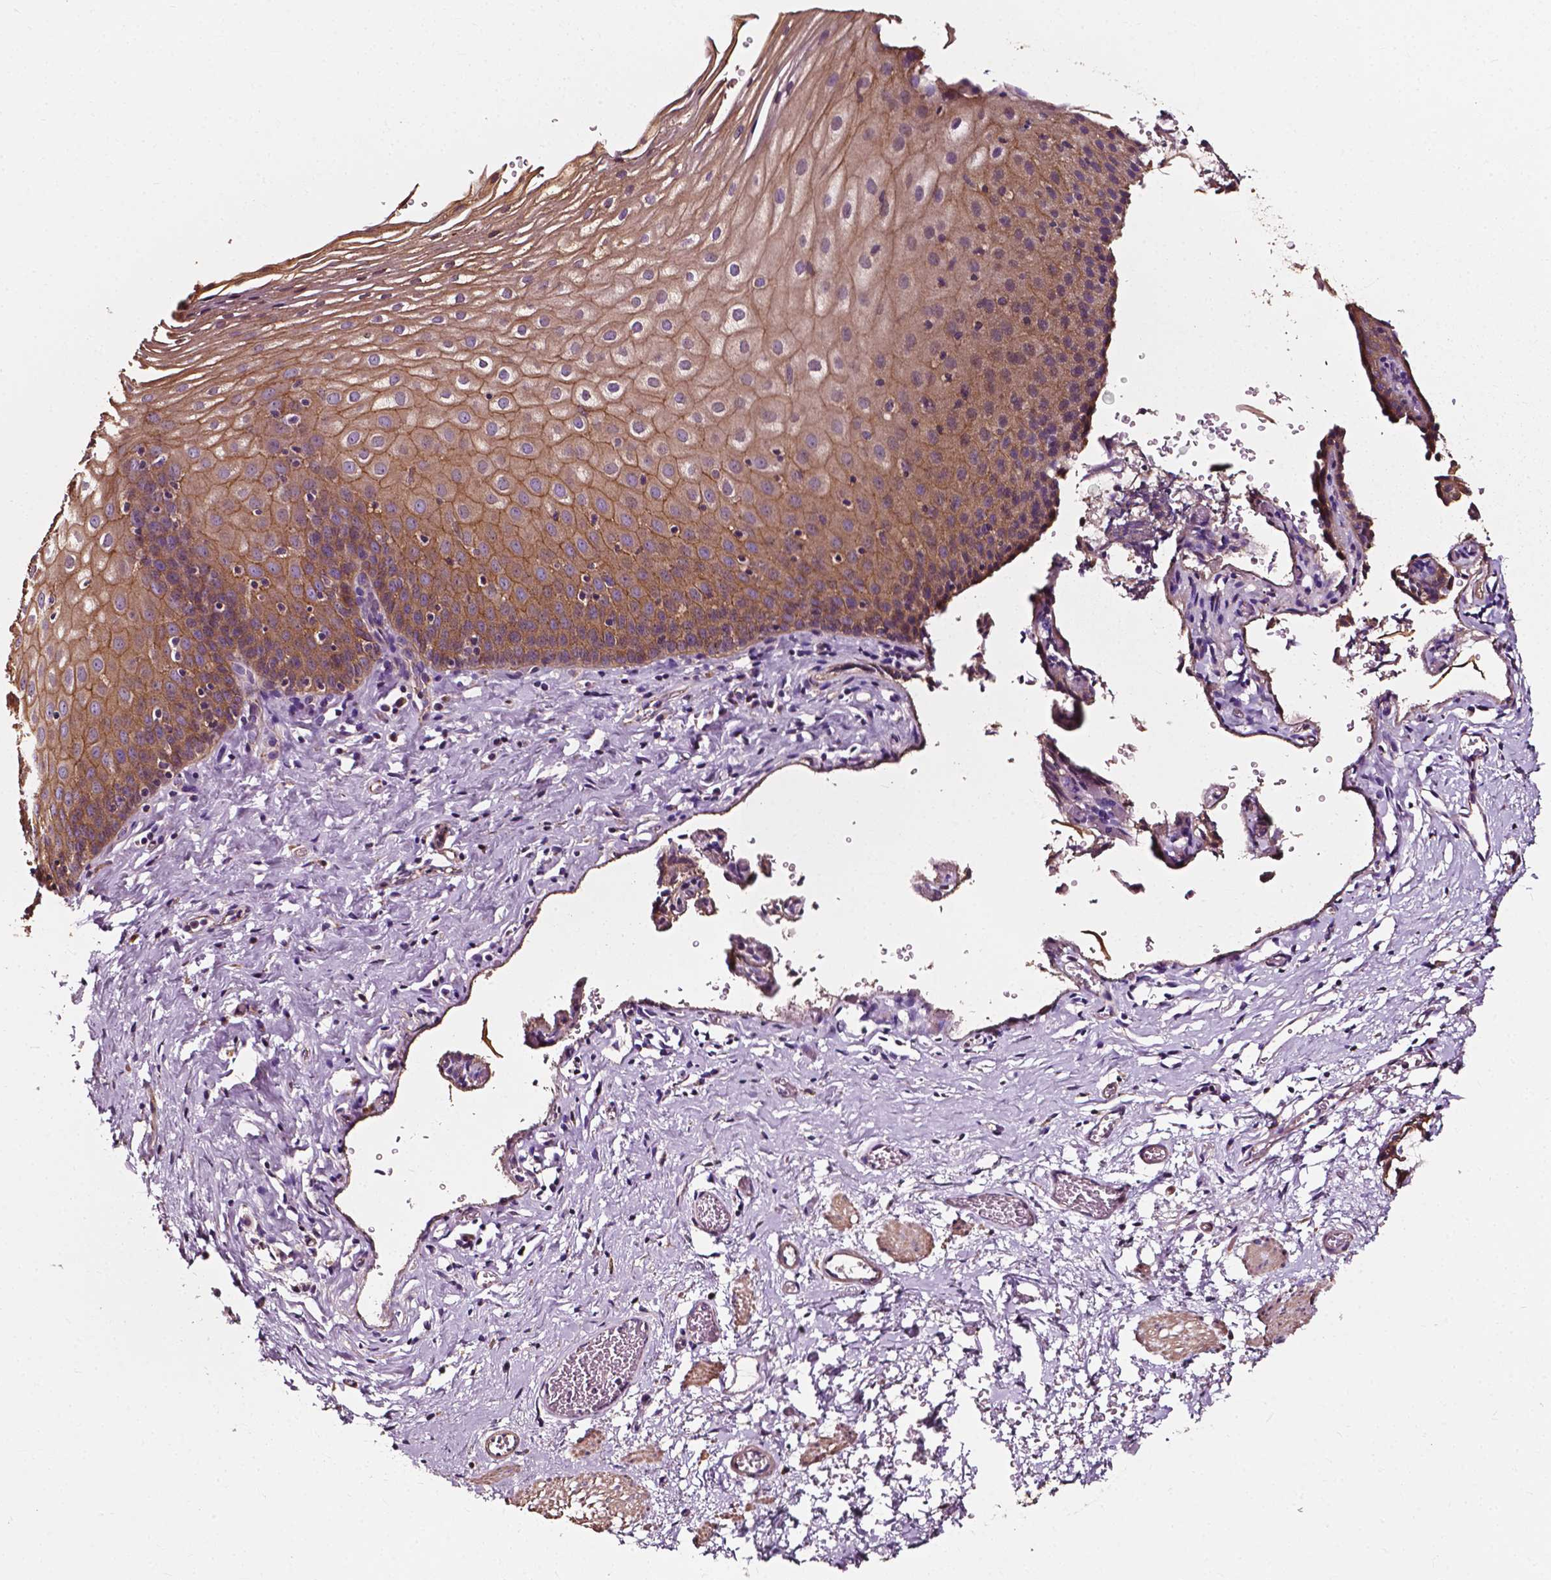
{"staining": {"intensity": "moderate", "quantity": ">75%", "location": "cytoplasmic/membranous"}, "tissue": "esophagus", "cell_type": "Squamous epithelial cells", "image_type": "normal", "snomed": [{"axis": "morphology", "description": "Normal tissue, NOS"}, {"axis": "topography", "description": "Esophagus"}], "caption": "Human esophagus stained for a protein (brown) displays moderate cytoplasmic/membranous positive staining in about >75% of squamous epithelial cells.", "gene": "ATG16L1", "patient": {"sex": "male", "age": 68}}